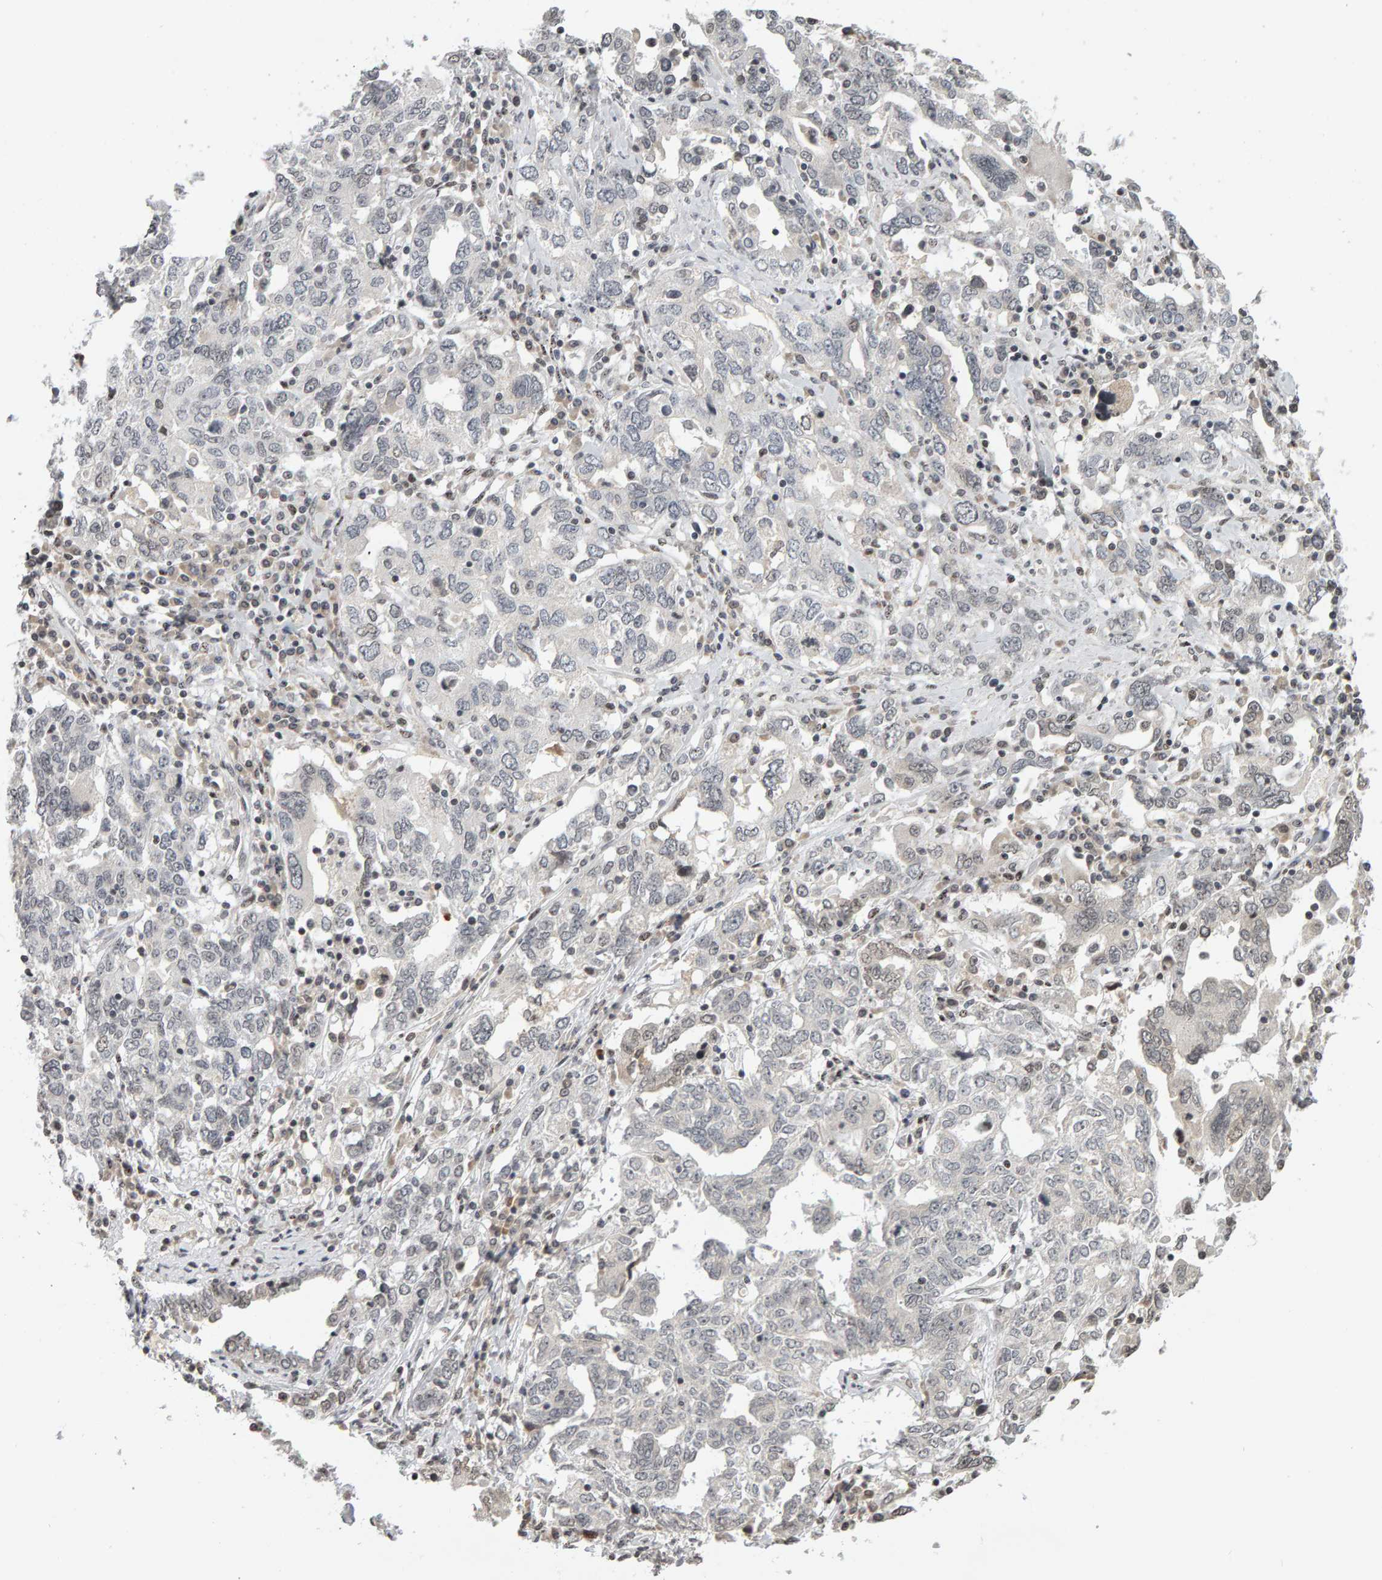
{"staining": {"intensity": "weak", "quantity": "<25%", "location": "nuclear"}, "tissue": "ovarian cancer", "cell_type": "Tumor cells", "image_type": "cancer", "snomed": [{"axis": "morphology", "description": "Carcinoma, endometroid"}, {"axis": "topography", "description": "Ovary"}], "caption": "Photomicrograph shows no protein staining in tumor cells of endometroid carcinoma (ovarian) tissue.", "gene": "TRAM1", "patient": {"sex": "female", "age": 62}}